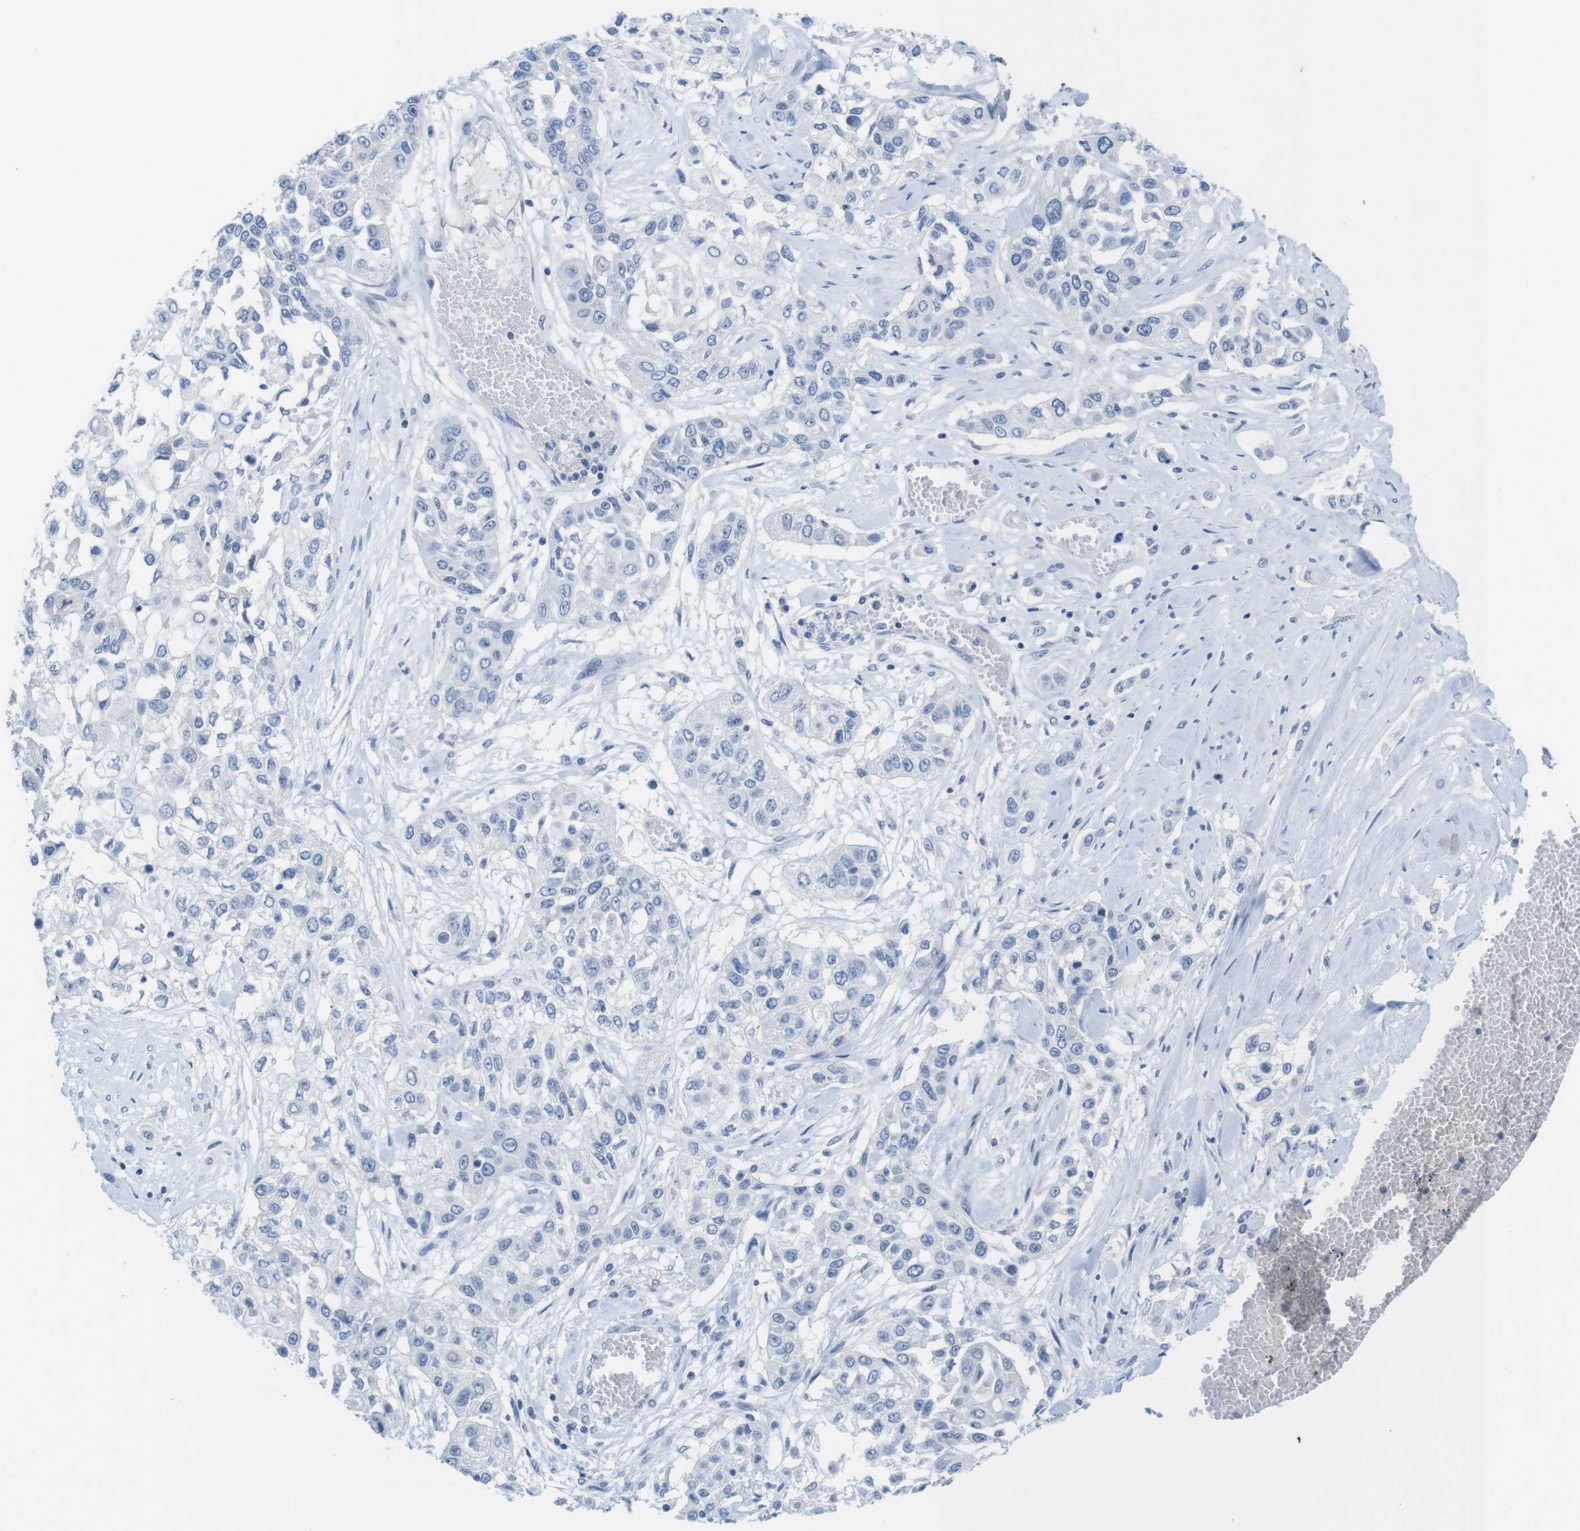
{"staining": {"intensity": "negative", "quantity": "none", "location": "none"}, "tissue": "lung cancer", "cell_type": "Tumor cells", "image_type": "cancer", "snomed": [{"axis": "morphology", "description": "Squamous cell carcinoma, NOS"}, {"axis": "topography", "description": "Lung"}], "caption": "Tumor cells show no significant positivity in lung cancer (squamous cell carcinoma).", "gene": "OPN1SW", "patient": {"sex": "male", "age": 71}}